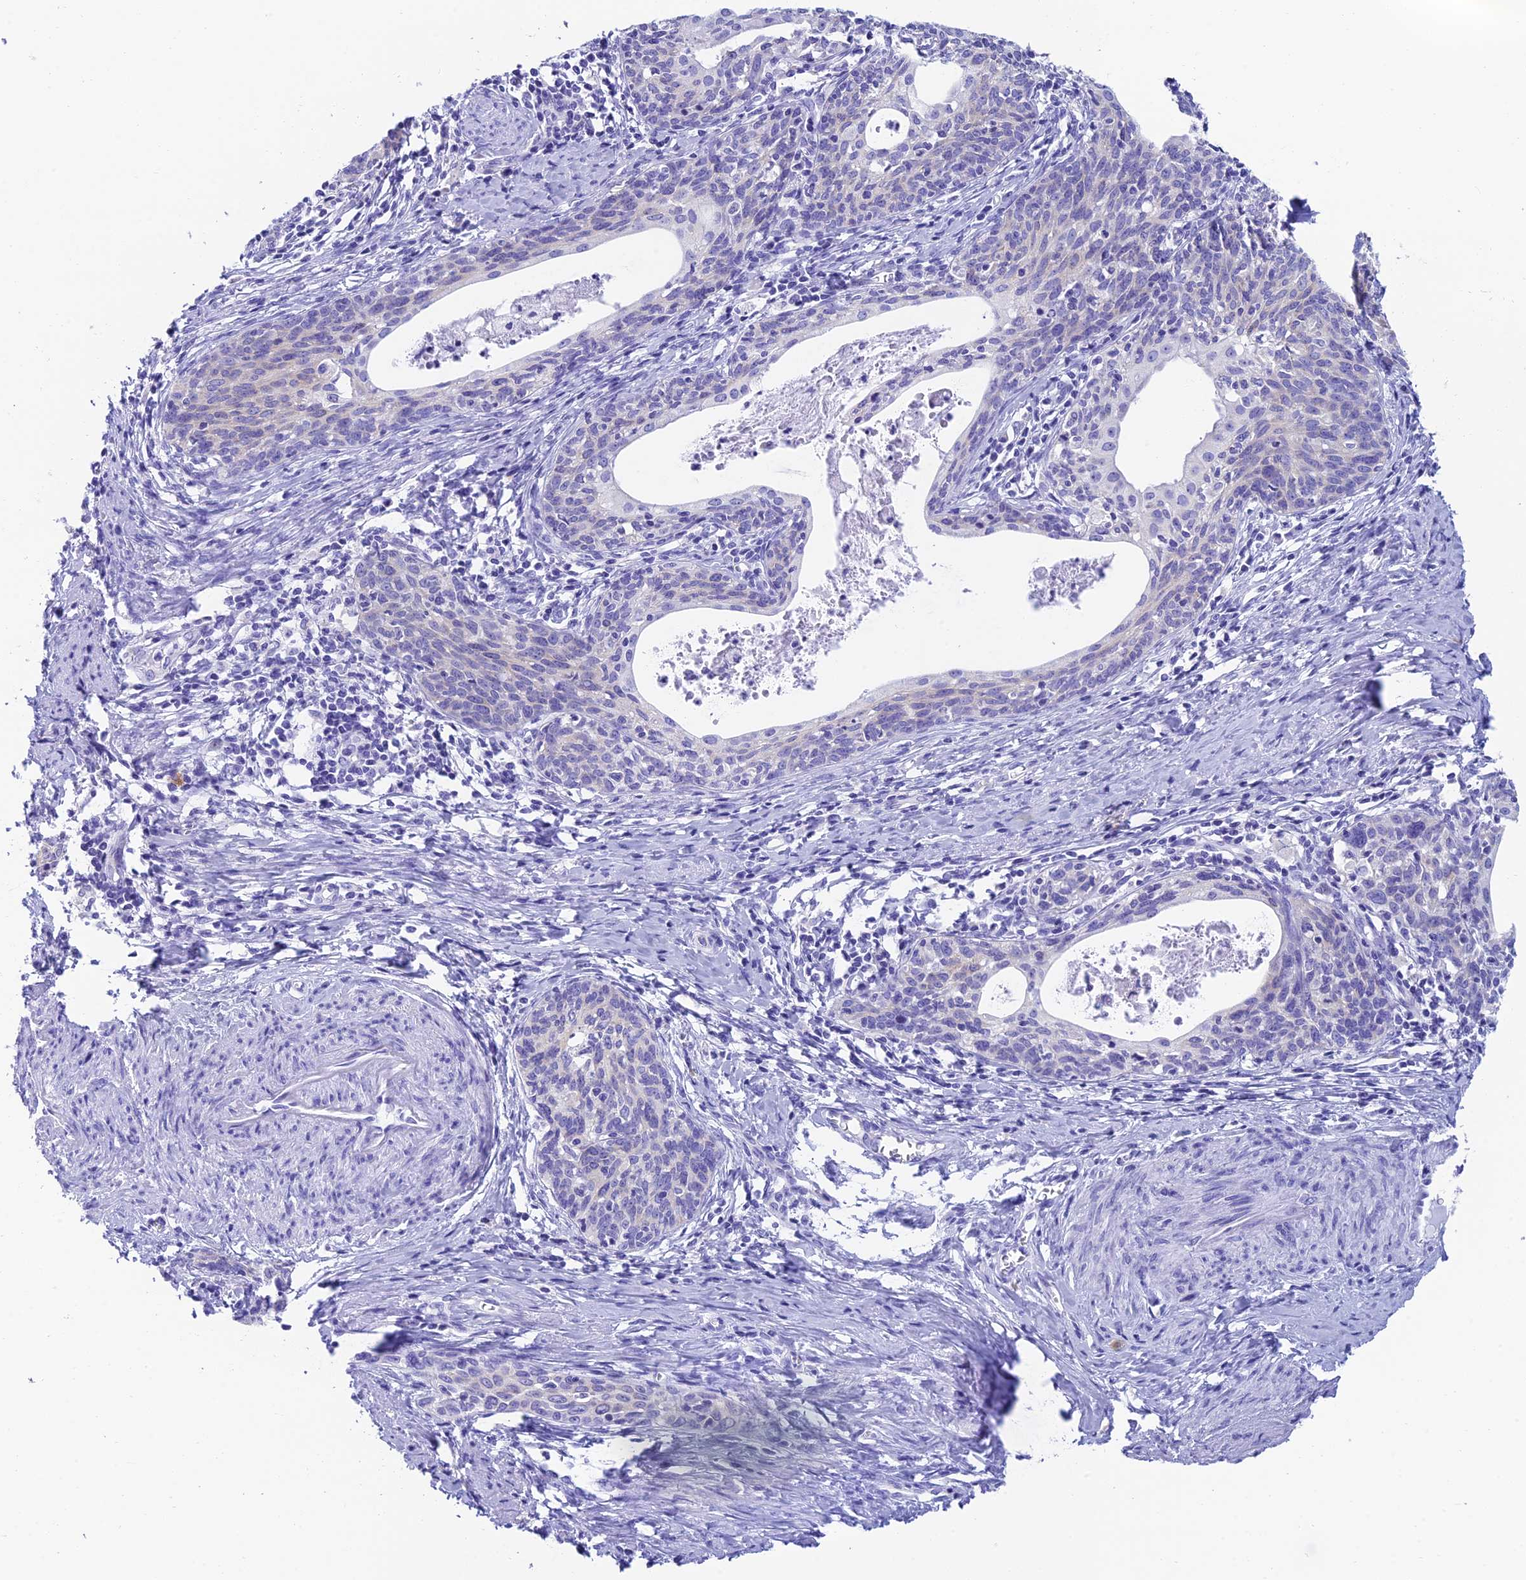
{"staining": {"intensity": "negative", "quantity": "none", "location": "none"}, "tissue": "cervical cancer", "cell_type": "Tumor cells", "image_type": "cancer", "snomed": [{"axis": "morphology", "description": "Squamous cell carcinoma, NOS"}, {"axis": "topography", "description": "Cervix"}], "caption": "Immunohistochemical staining of cervical squamous cell carcinoma reveals no significant expression in tumor cells. (IHC, brightfield microscopy, high magnification).", "gene": "REEP4", "patient": {"sex": "female", "age": 52}}